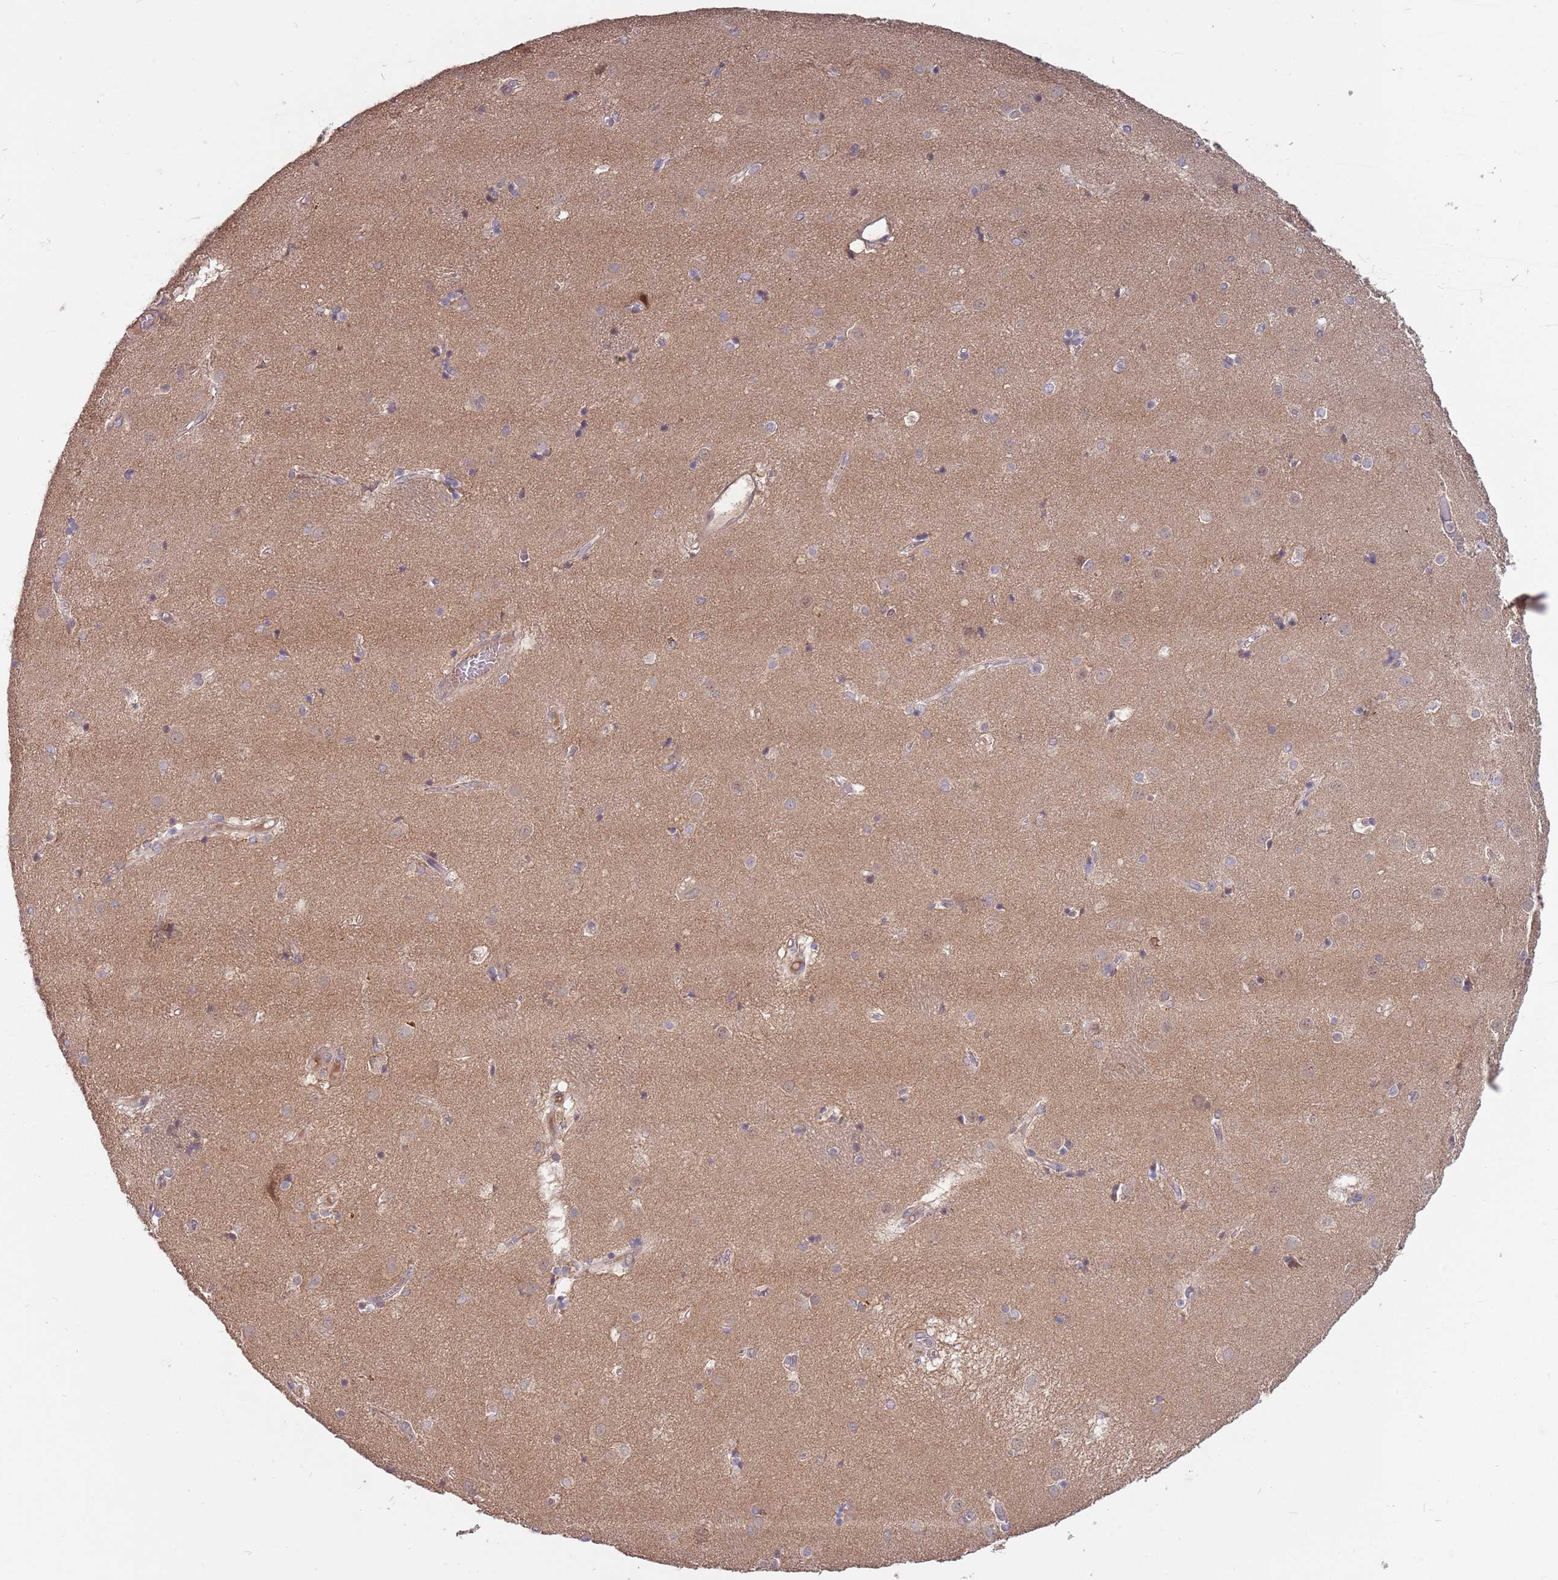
{"staining": {"intensity": "negative", "quantity": "none", "location": "none"}, "tissue": "caudate", "cell_type": "Glial cells", "image_type": "normal", "snomed": [{"axis": "morphology", "description": "Normal tissue, NOS"}, {"axis": "topography", "description": "Lateral ventricle wall"}], "caption": "Glial cells are negative for protein expression in unremarkable human caudate. (DAB (3,3'-diaminobenzidine) IHC, high magnification).", "gene": "USP32", "patient": {"sex": "male", "age": 70}}